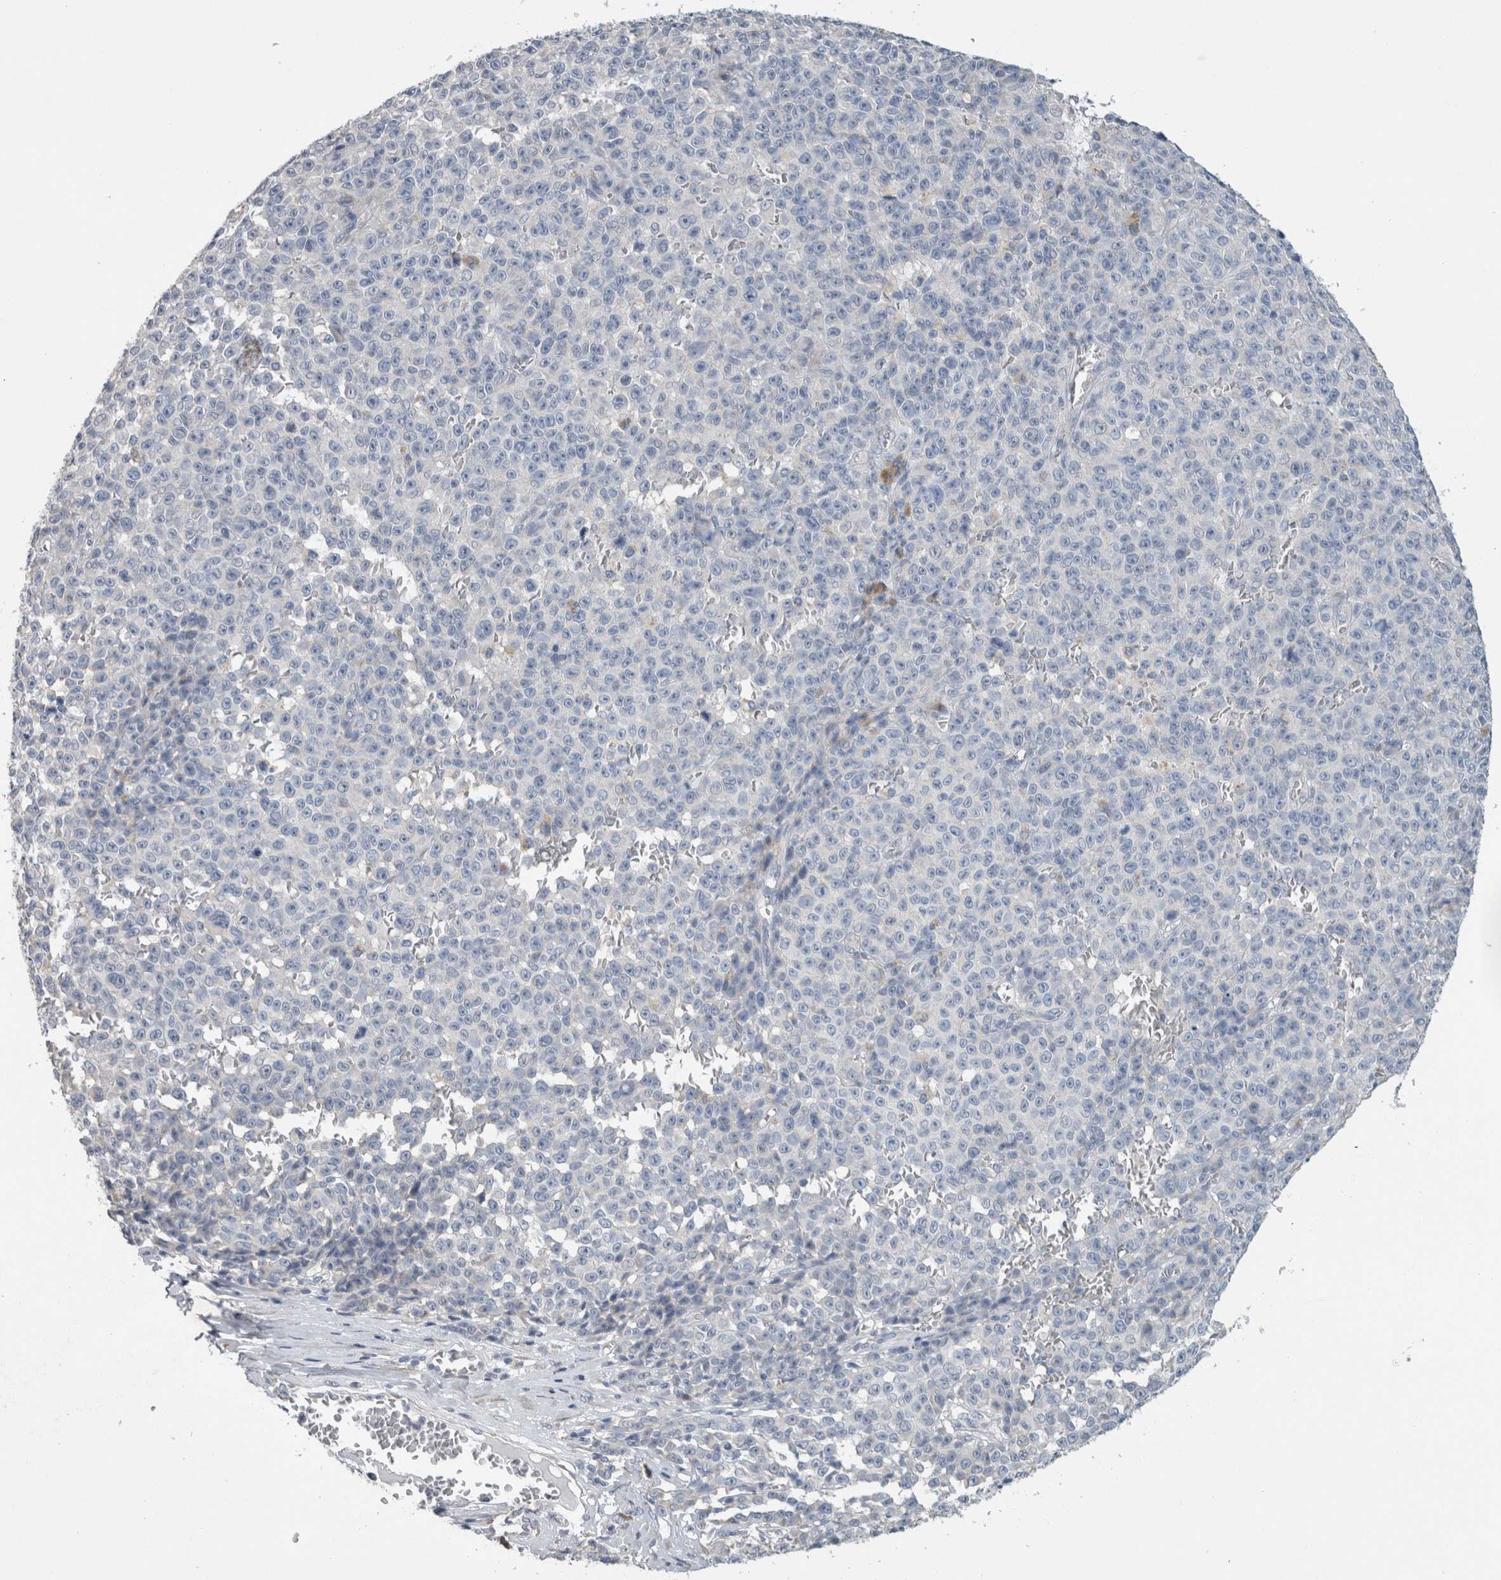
{"staining": {"intensity": "negative", "quantity": "none", "location": "none"}, "tissue": "melanoma", "cell_type": "Tumor cells", "image_type": "cancer", "snomed": [{"axis": "morphology", "description": "Malignant melanoma, NOS"}, {"axis": "topography", "description": "Skin"}], "caption": "The immunohistochemistry image has no significant staining in tumor cells of melanoma tissue. (DAB immunohistochemistry visualized using brightfield microscopy, high magnification).", "gene": "NEFM", "patient": {"sex": "female", "age": 82}}